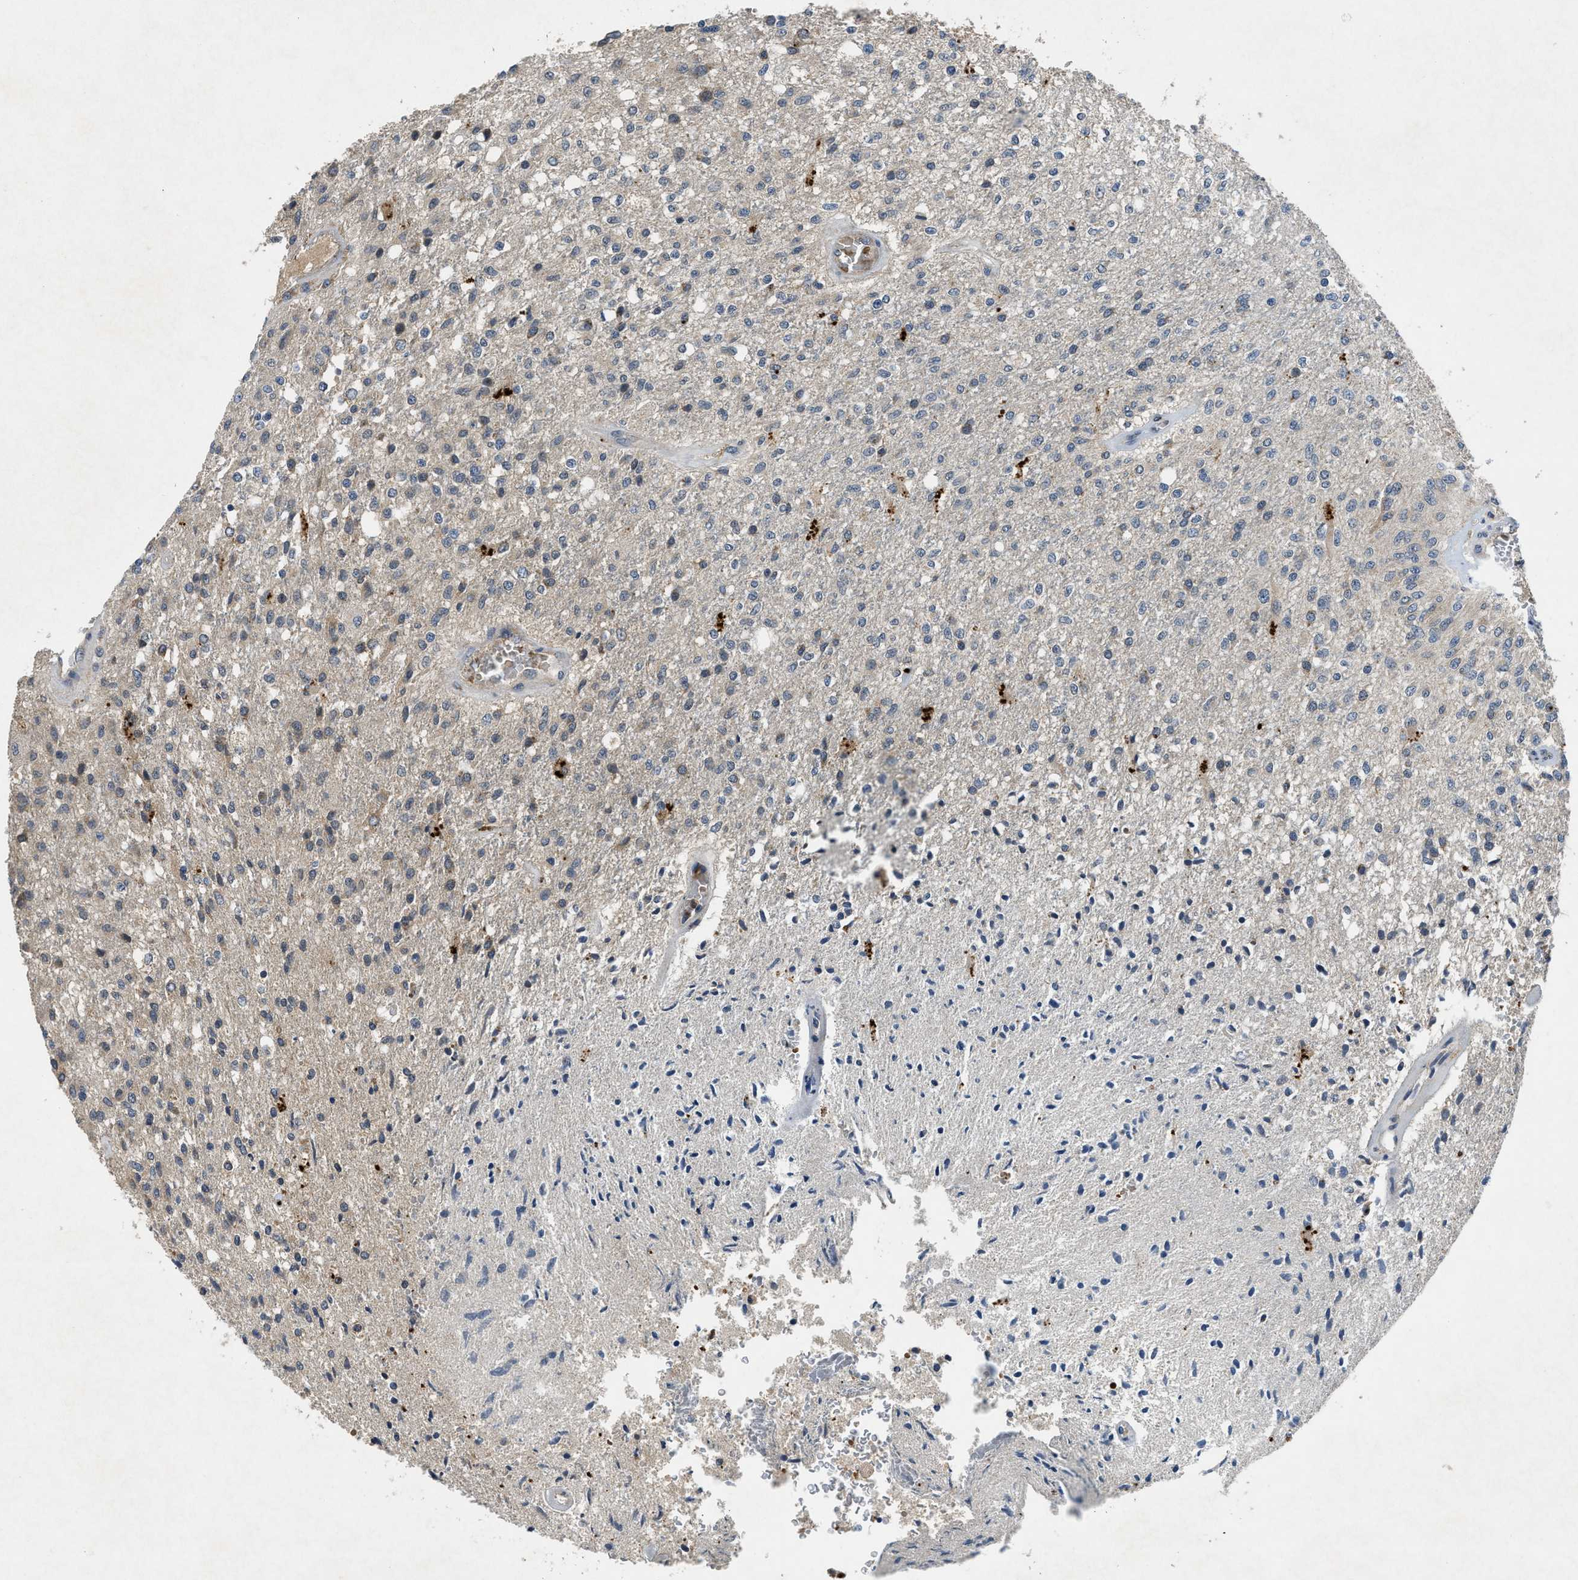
{"staining": {"intensity": "weak", "quantity": "<25%", "location": "cytoplasmic/membranous"}, "tissue": "glioma", "cell_type": "Tumor cells", "image_type": "cancer", "snomed": [{"axis": "morphology", "description": "Normal tissue, NOS"}, {"axis": "morphology", "description": "Glioma, malignant, High grade"}, {"axis": "topography", "description": "Cerebral cortex"}], "caption": "Immunohistochemical staining of glioma displays no significant positivity in tumor cells. (Stains: DAB (3,3'-diaminobenzidine) IHC with hematoxylin counter stain, Microscopy: brightfield microscopy at high magnification).", "gene": "PDE7A", "patient": {"sex": "male", "age": 77}}